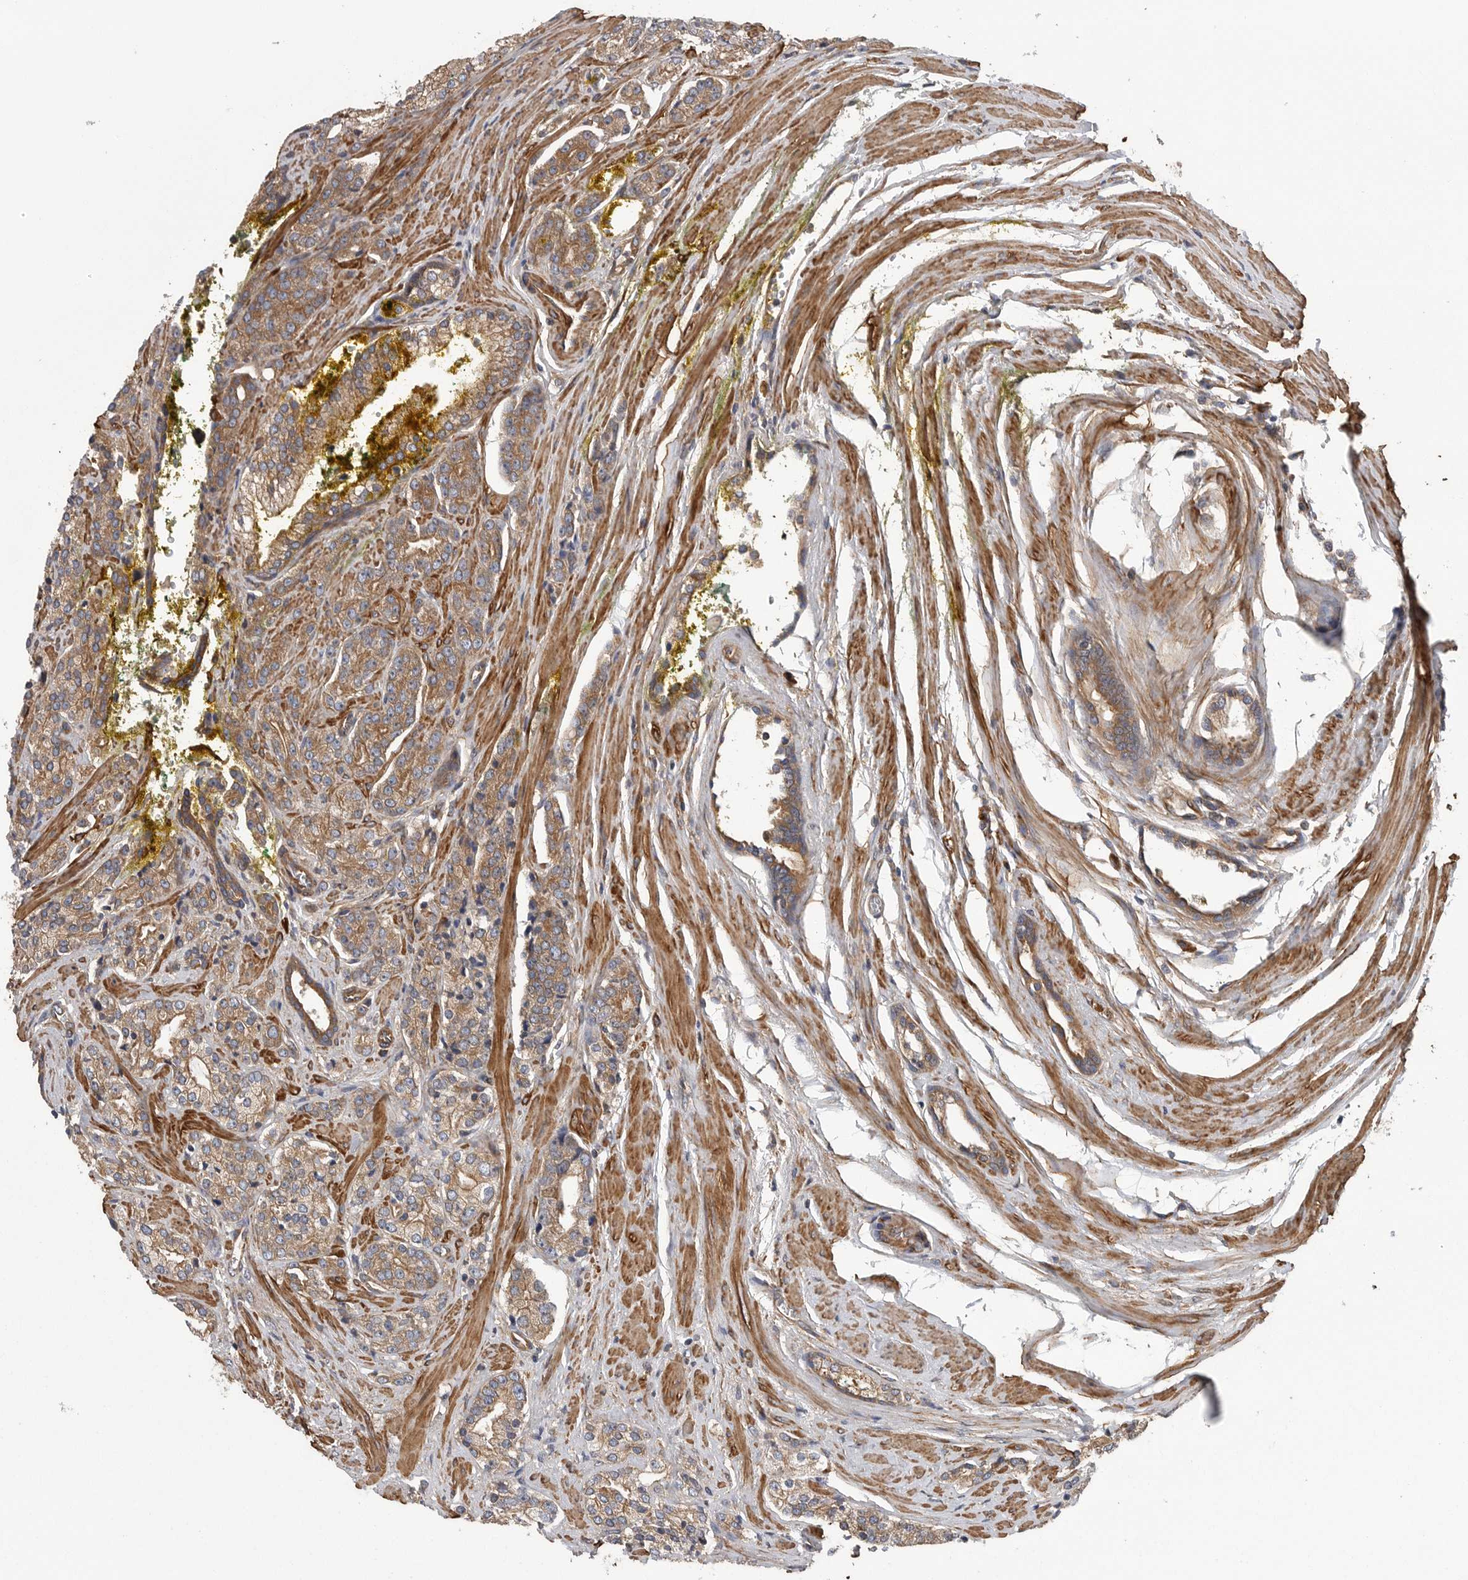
{"staining": {"intensity": "moderate", "quantity": ">75%", "location": "cytoplasmic/membranous"}, "tissue": "prostate cancer", "cell_type": "Tumor cells", "image_type": "cancer", "snomed": [{"axis": "morphology", "description": "Adenocarcinoma, High grade"}, {"axis": "topography", "description": "Prostate"}], "caption": "Human prostate adenocarcinoma (high-grade) stained with a brown dye demonstrates moderate cytoplasmic/membranous positive staining in approximately >75% of tumor cells.", "gene": "OXR1", "patient": {"sex": "male", "age": 71}}